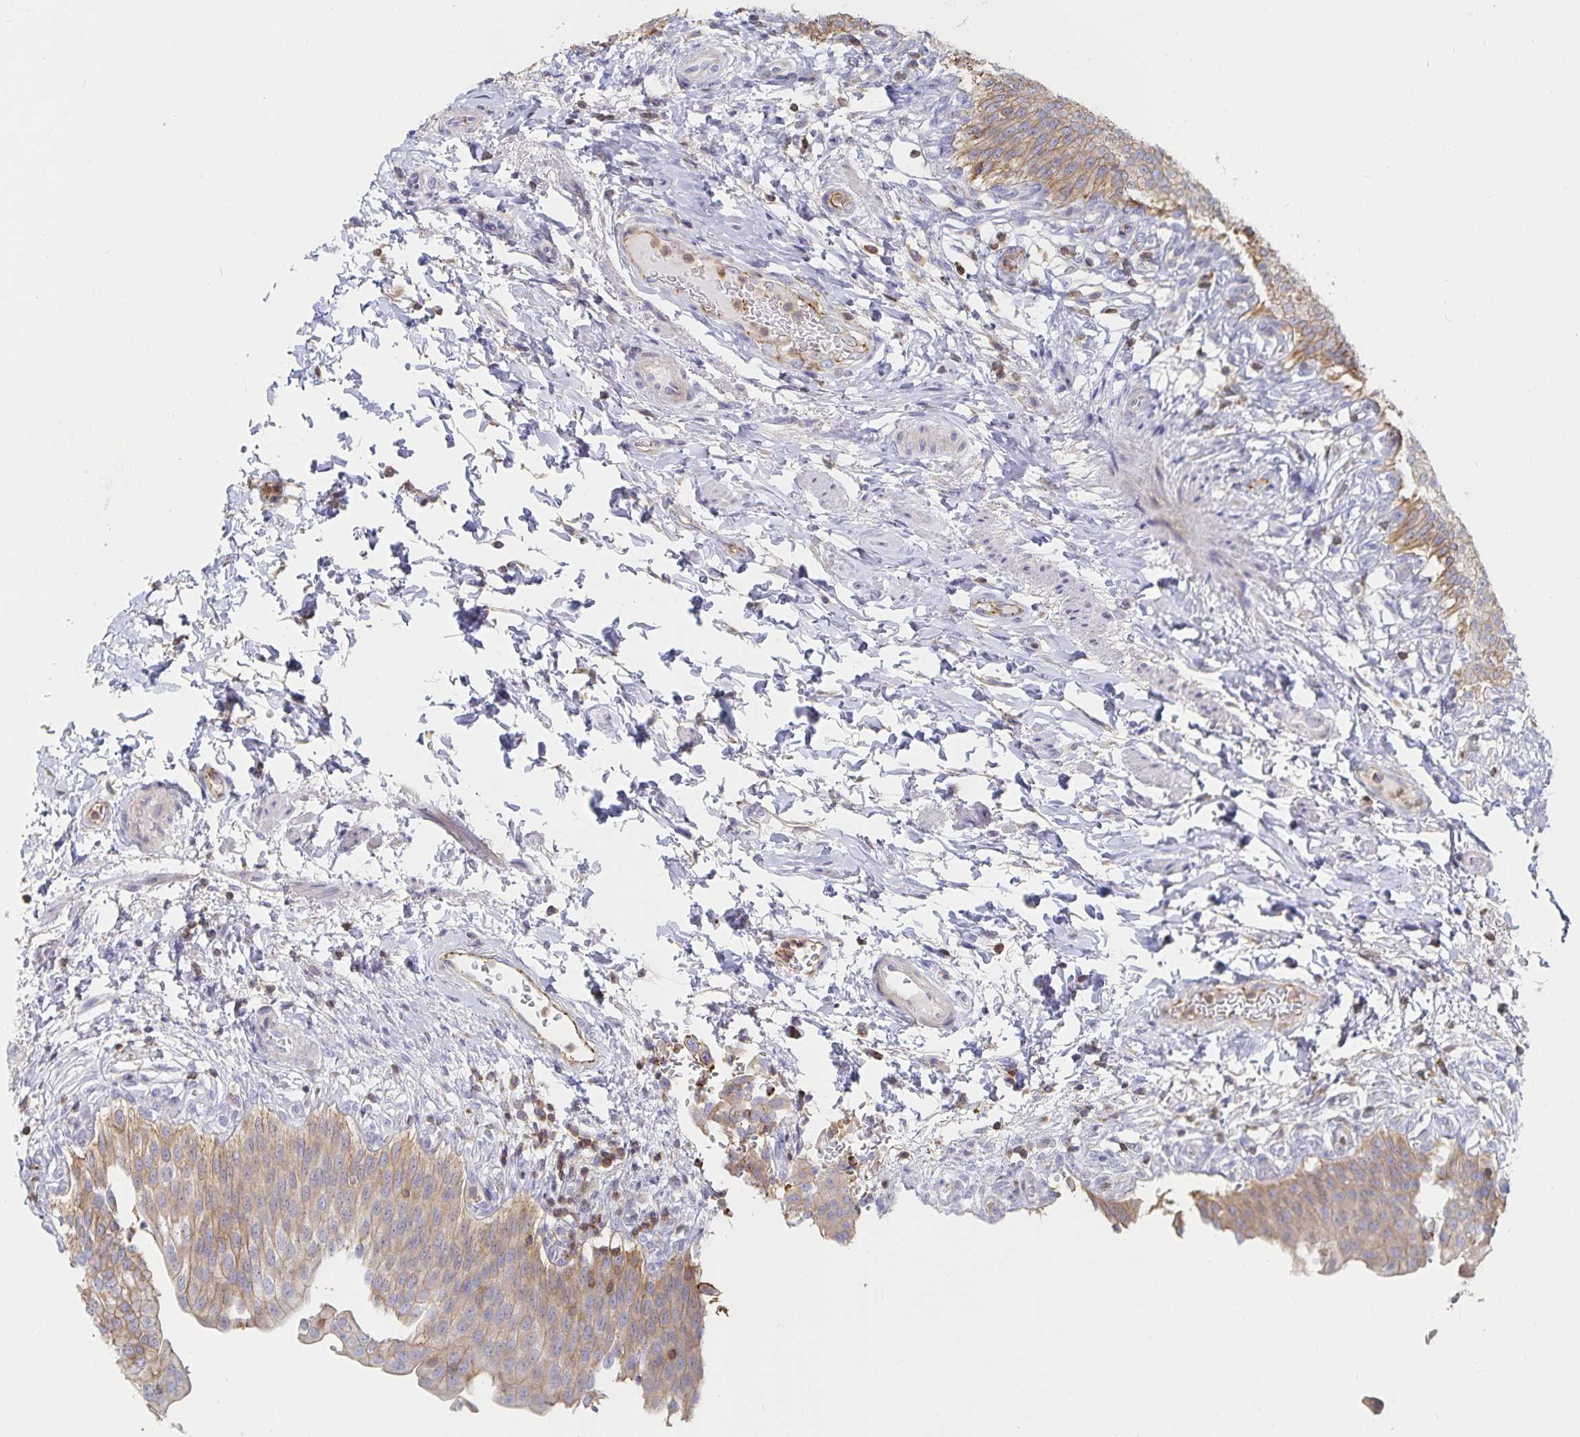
{"staining": {"intensity": "weak", "quantity": "25%-75%", "location": "cytoplasmic/membranous"}, "tissue": "urinary bladder", "cell_type": "Urothelial cells", "image_type": "normal", "snomed": [{"axis": "morphology", "description": "Normal tissue, NOS"}, {"axis": "topography", "description": "Urinary bladder"}, {"axis": "topography", "description": "Peripheral nerve tissue"}], "caption": "Immunohistochemical staining of benign human urinary bladder displays 25%-75% levels of weak cytoplasmic/membranous protein positivity in about 25%-75% of urothelial cells.", "gene": "PIK3CD", "patient": {"sex": "female", "age": 60}}